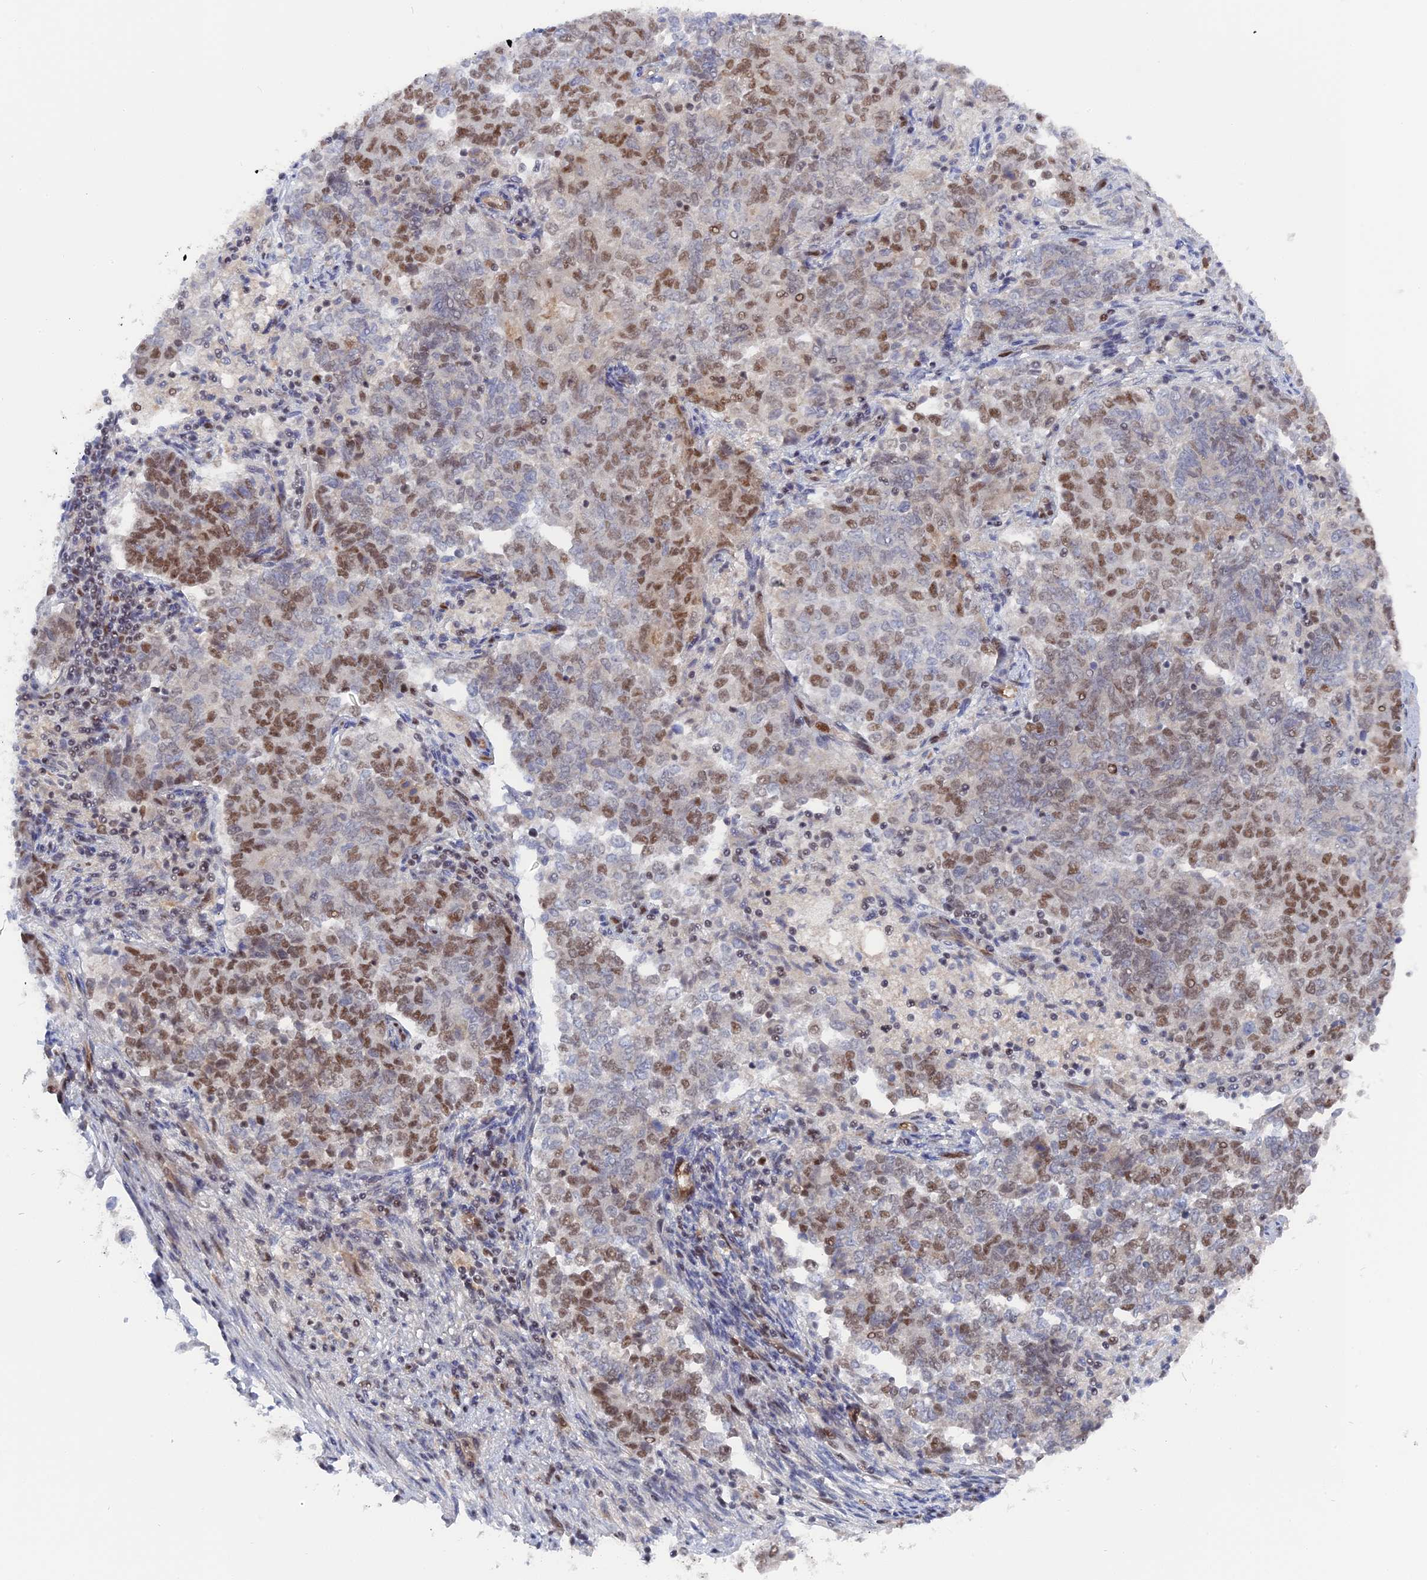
{"staining": {"intensity": "moderate", "quantity": "25%-75%", "location": "nuclear"}, "tissue": "endometrial cancer", "cell_type": "Tumor cells", "image_type": "cancer", "snomed": [{"axis": "morphology", "description": "Adenocarcinoma, NOS"}, {"axis": "topography", "description": "Endometrium"}], "caption": "There is medium levels of moderate nuclear expression in tumor cells of endometrial cancer, as demonstrated by immunohistochemical staining (brown color).", "gene": "CCDC85A", "patient": {"sex": "female", "age": 80}}